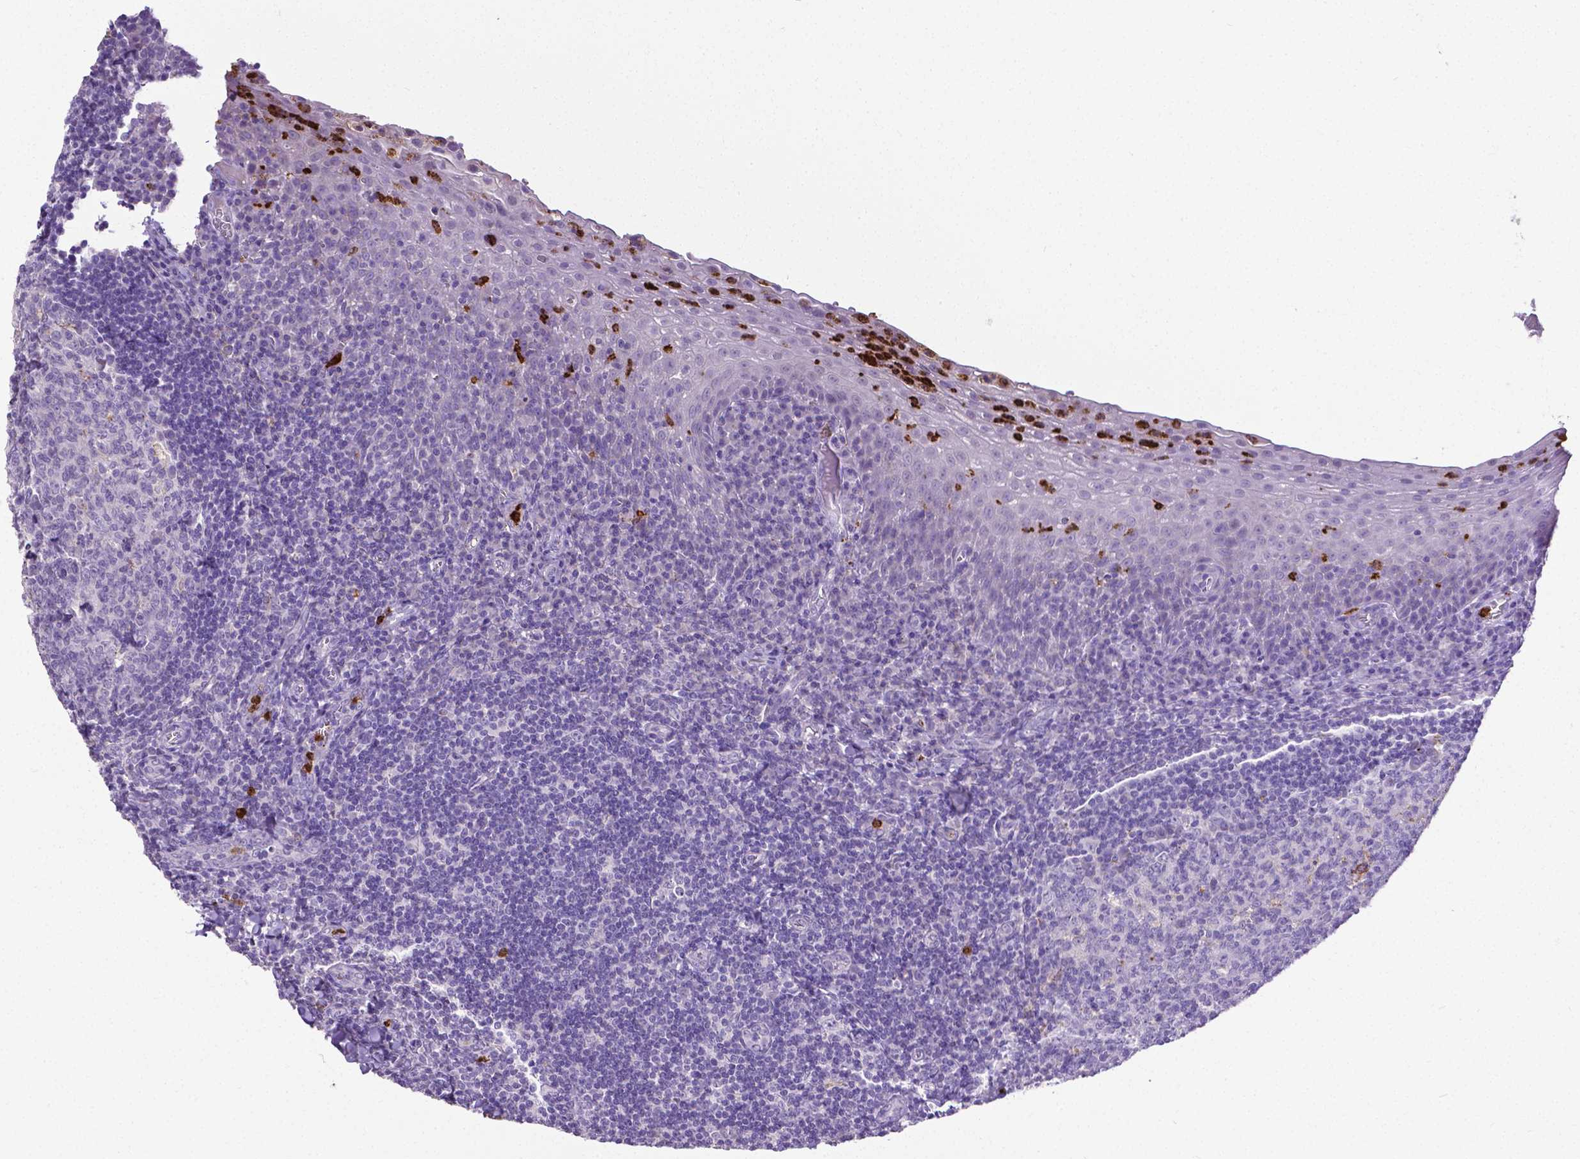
{"staining": {"intensity": "negative", "quantity": "none", "location": "none"}, "tissue": "tonsil", "cell_type": "Germinal center cells", "image_type": "normal", "snomed": [{"axis": "morphology", "description": "Normal tissue, NOS"}, {"axis": "morphology", "description": "Inflammation, NOS"}, {"axis": "topography", "description": "Tonsil"}], "caption": "An IHC micrograph of normal tonsil is shown. There is no staining in germinal center cells of tonsil.", "gene": "MMP9", "patient": {"sex": "female", "age": 31}}